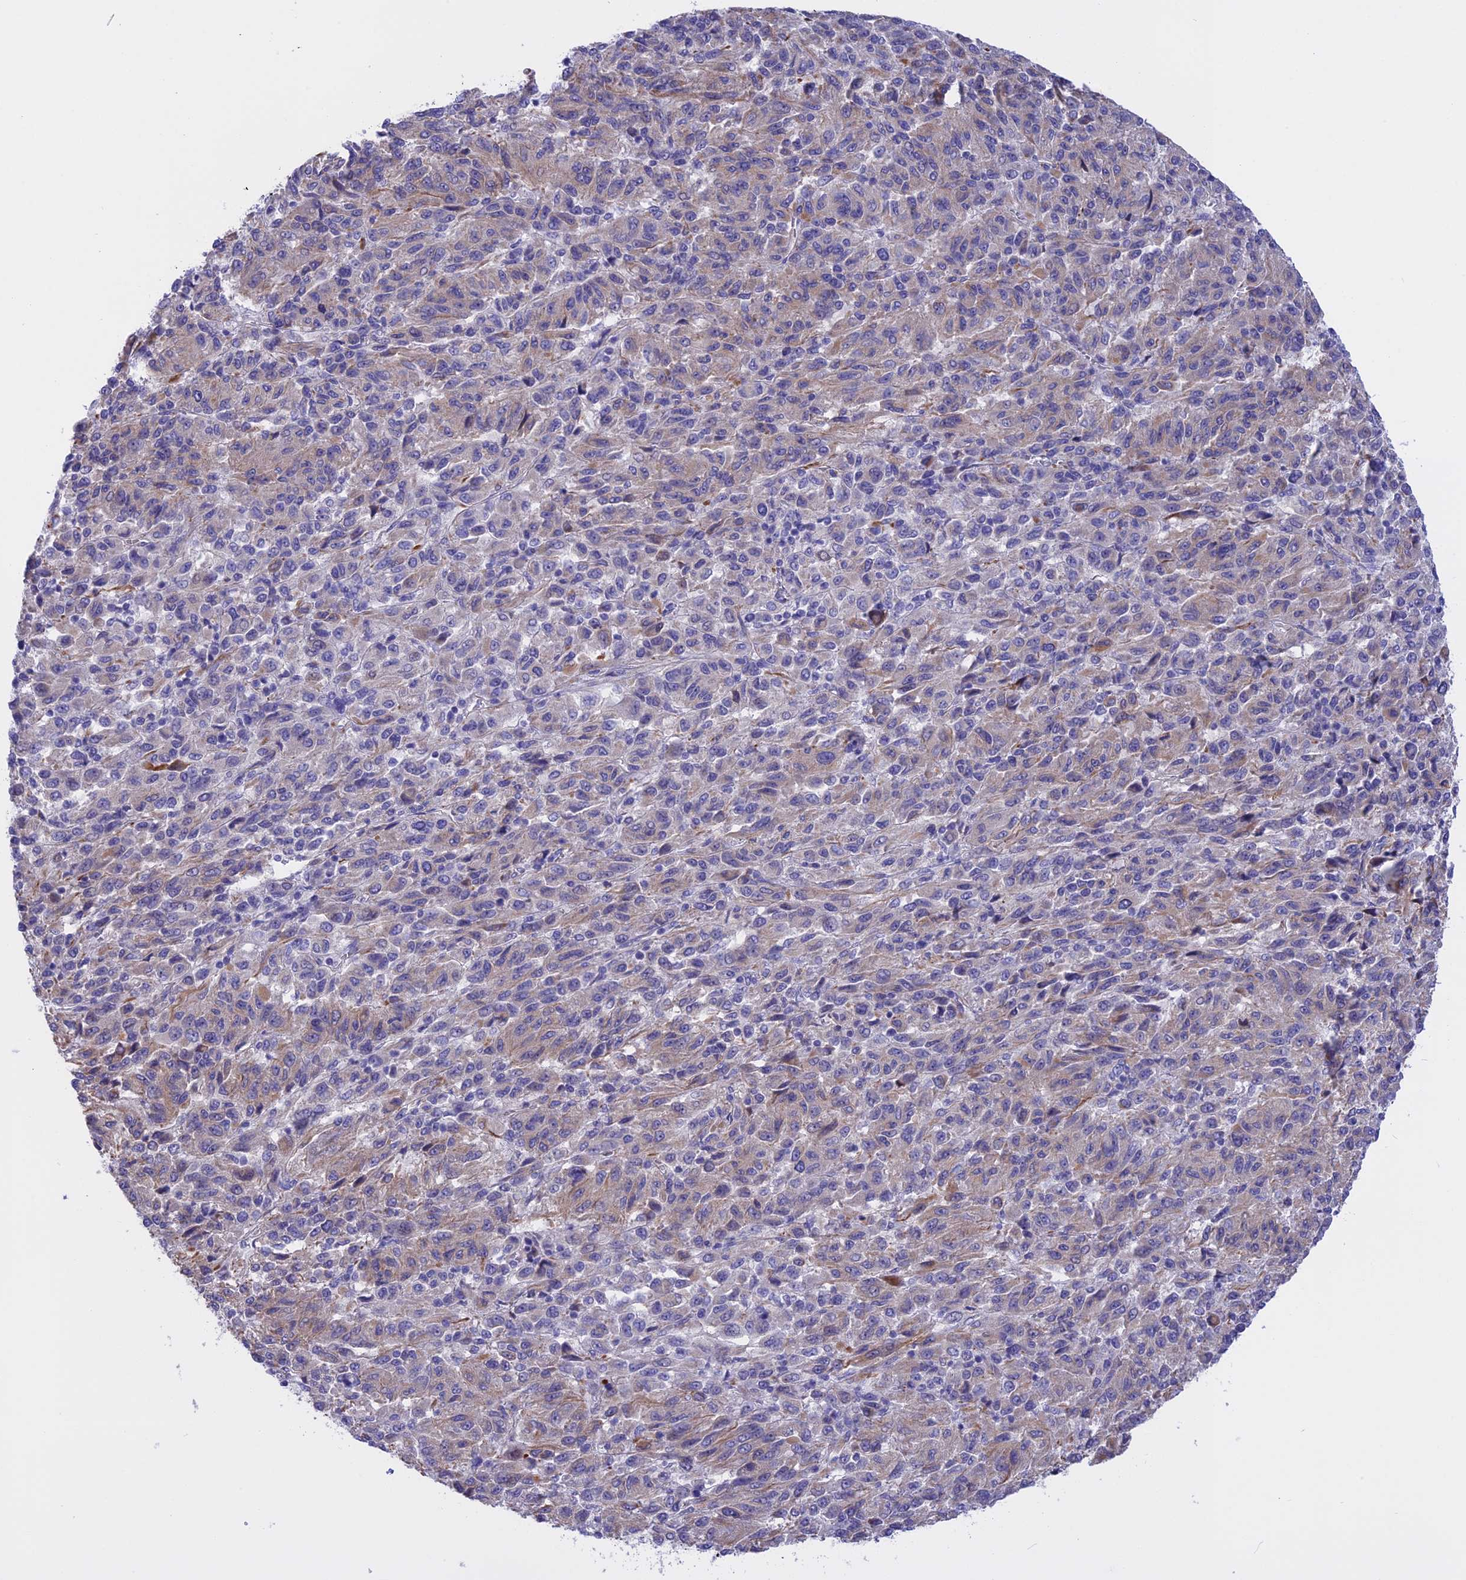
{"staining": {"intensity": "negative", "quantity": "none", "location": "none"}, "tissue": "melanoma", "cell_type": "Tumor cells", "image_type": "cancer", "snomed": [{"axis": "morphology", "description": "Malignant melanoma, Metastatic site"}, {"axis": "topography", "description": "Lung"}], "caption": "Tumor cells show no significant protein expression in malignant melanoma (metastatic site). (DAB (3,3'-diaminobenzidine) immunohistochemistry with hematoxylin counter stain).", "gene": "TMEM138", "patient": {"sex": "male", "age": 64}}